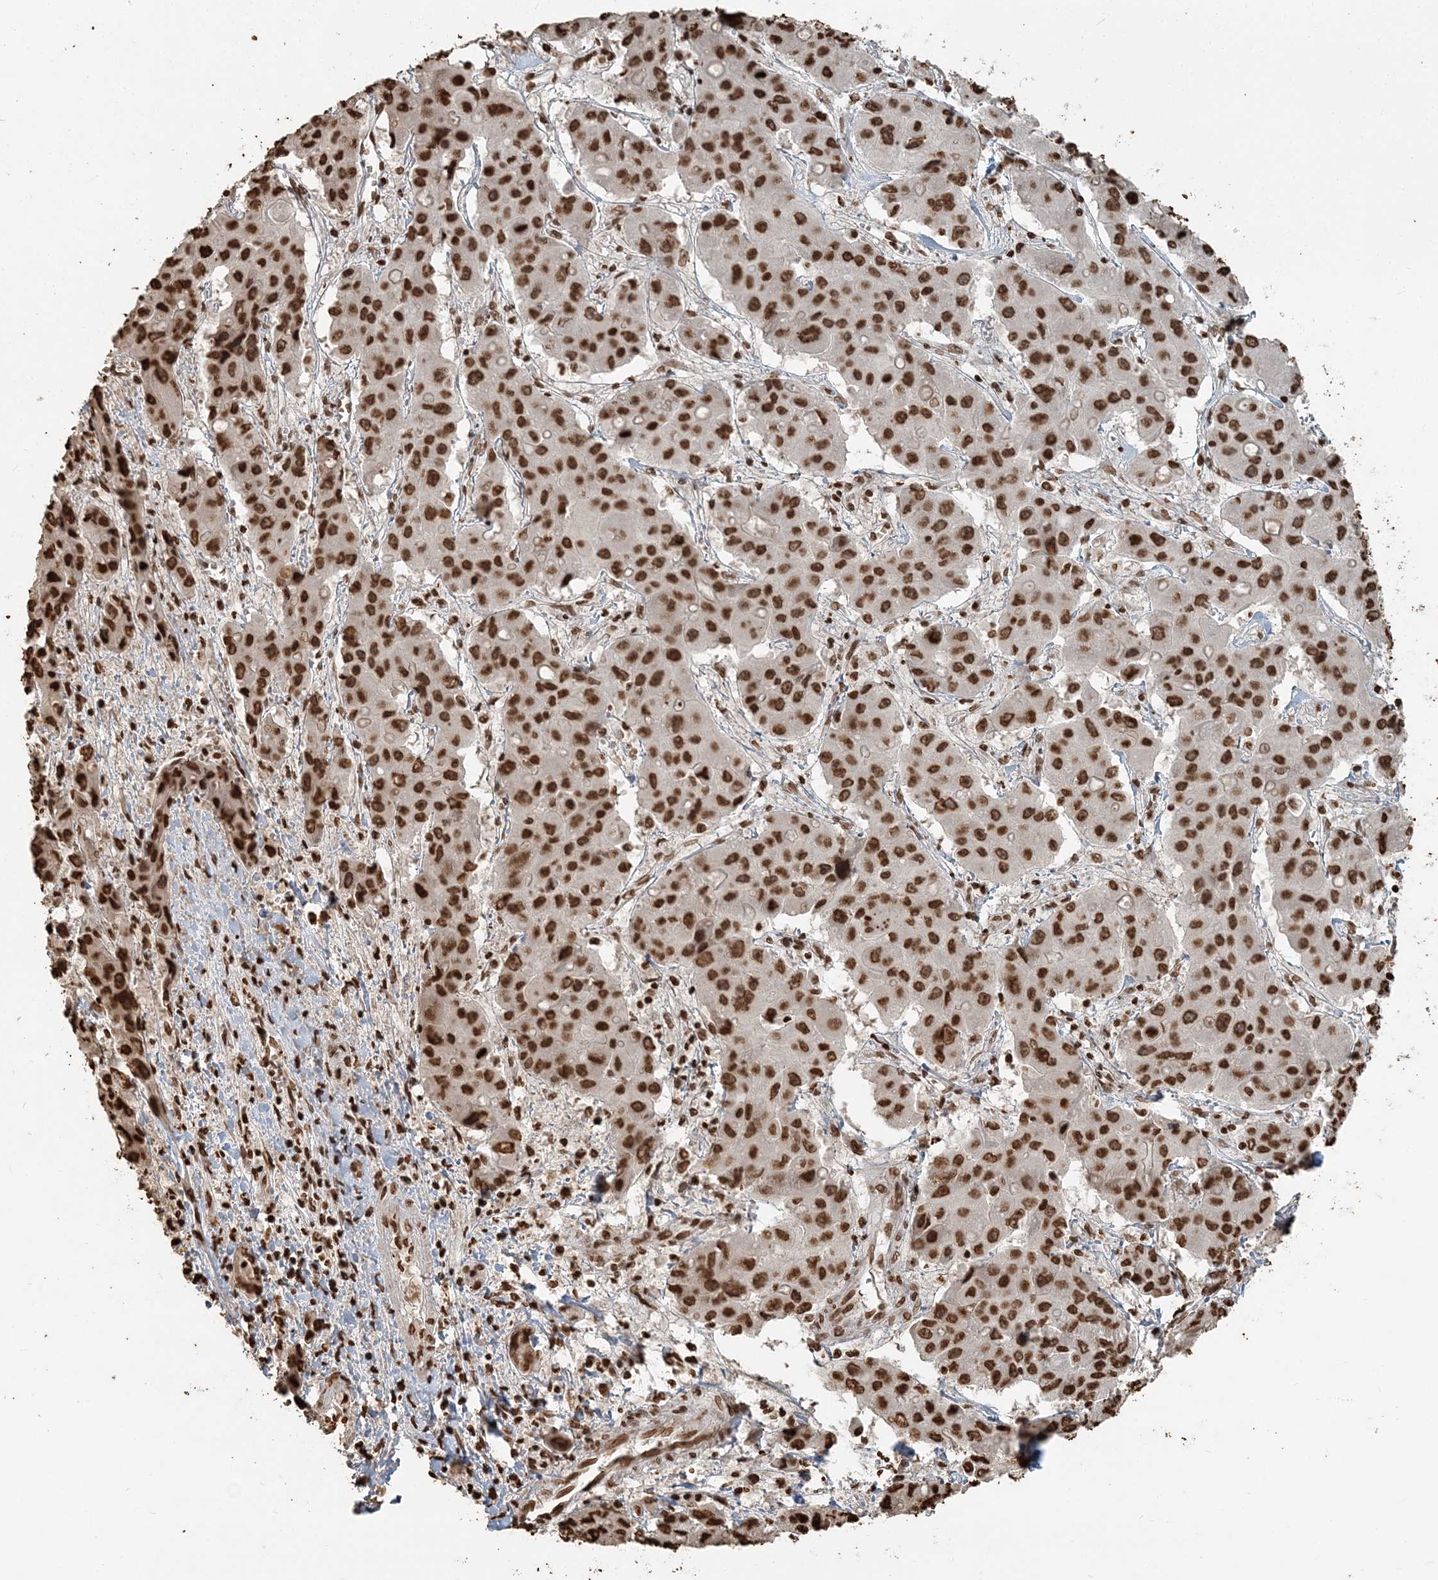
{"staining": {"intensity": "strong", "quantity": ">75%", "location": "nuclear"}, "tissue": "liver cancer", "cell_type": "Tumor cells", "image_type": "cancer", "snomed": [{"axis": "morphology", "description": "Cholangiocarcinoma"}, {"axis": "topography", "description": "Liver"}], "caption": "Strong nuclear expression for a protein is seen in about >75% of tumor cells of liver cancer (cholangiocarcinoma) using immunohistochemistry.", "gene": "H3-3B", "patient": {"sex": "male", "age": 67}}